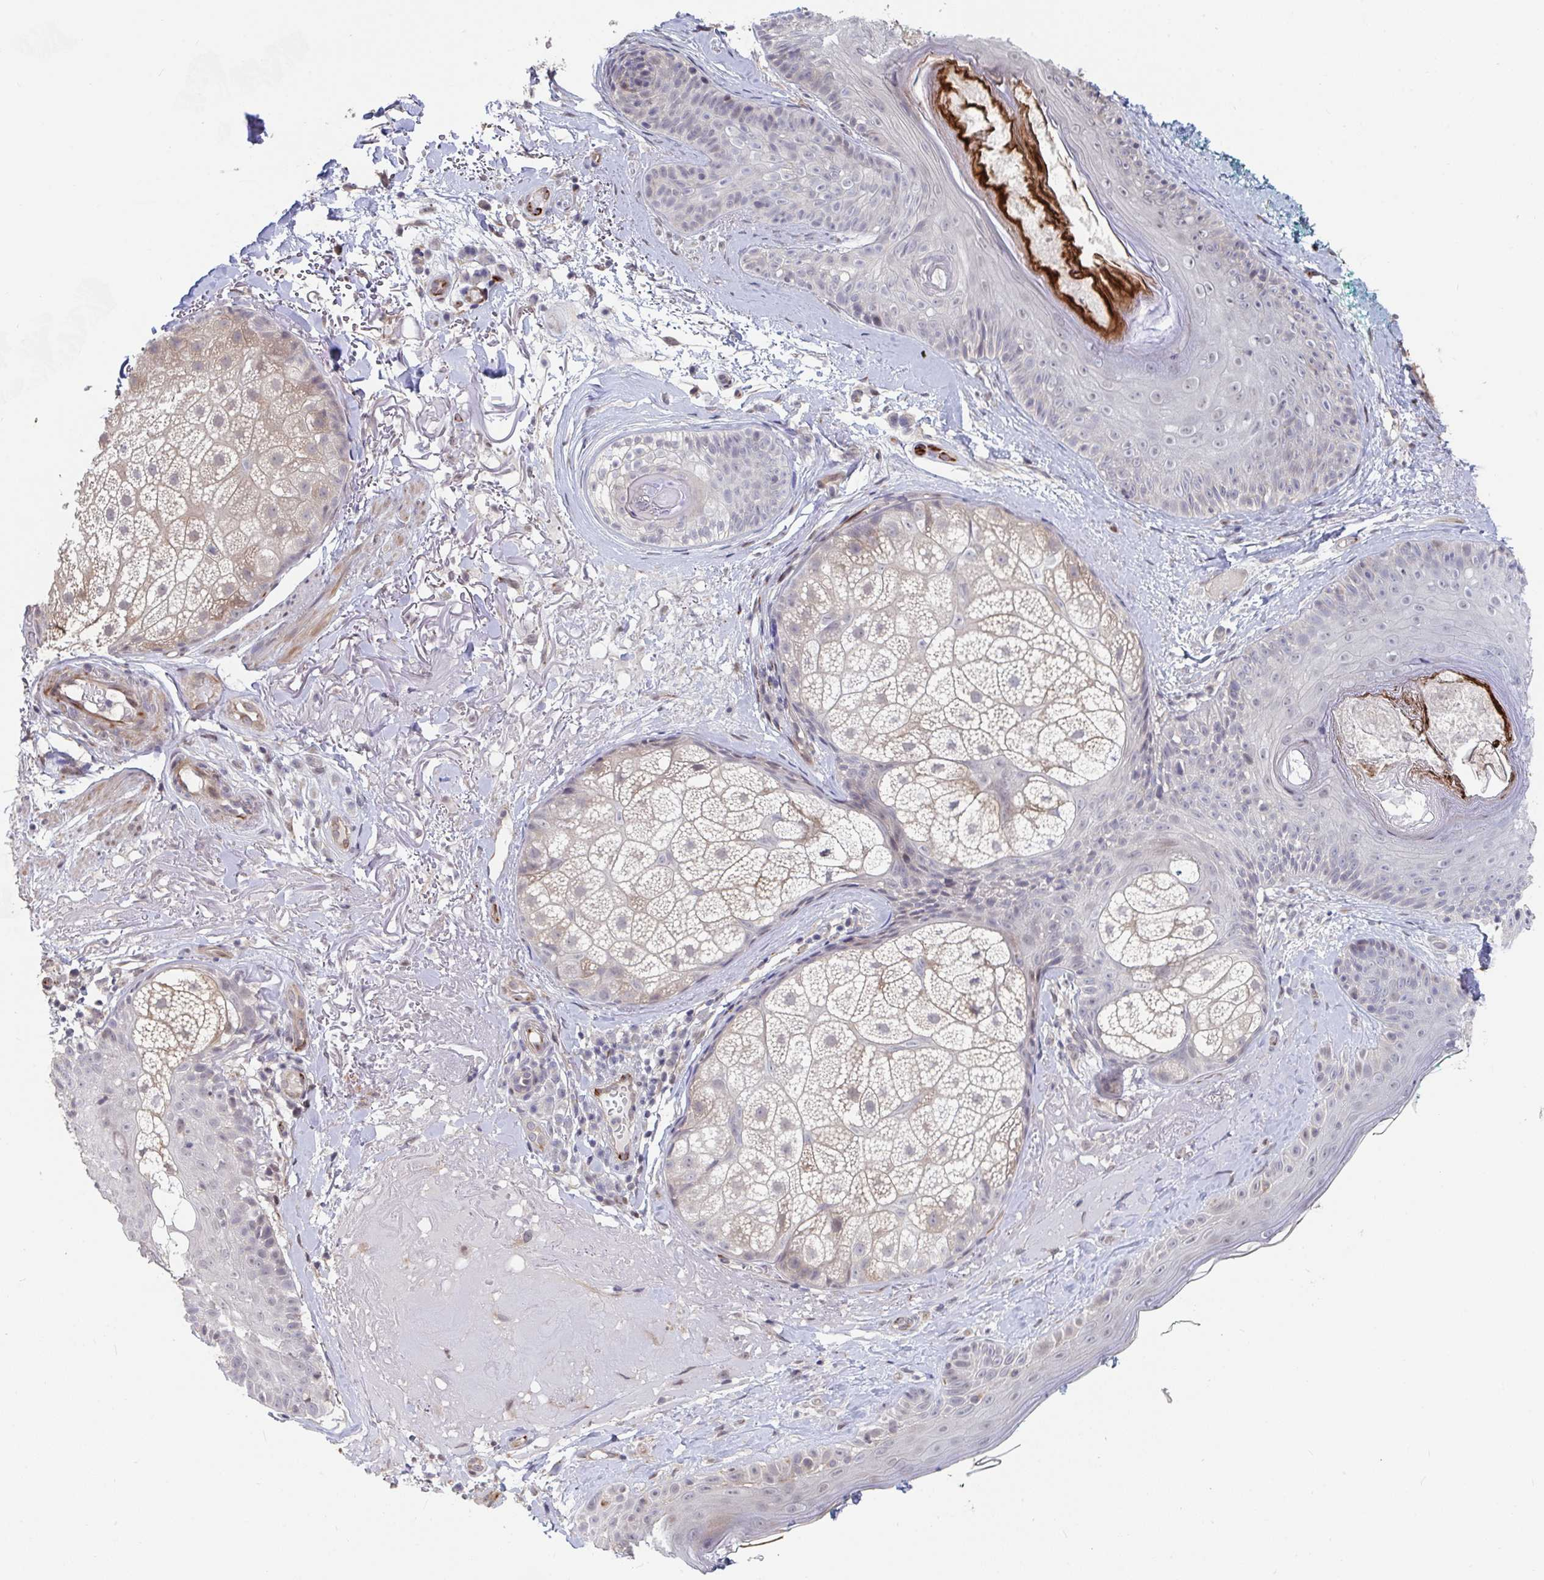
{"staining": {"intensity": "negative", "quantity": "none", "location": "none"}, "tissue": "skin", "cell_type": "Fibroblasts", "image_type": "normal", "snomed": [{"axis": "morphology", "description": "Normal tissue, NOS"}, {"axis": "topography", "description": "Skin"}], "caption": "This is a photomicrograph of immunohistochemistry (IHC) staining of unremarkable skin, which shows no staining in fibroblasts.", "gene": "FAM156A", "patient": {"sex": "male", "age": 73}}